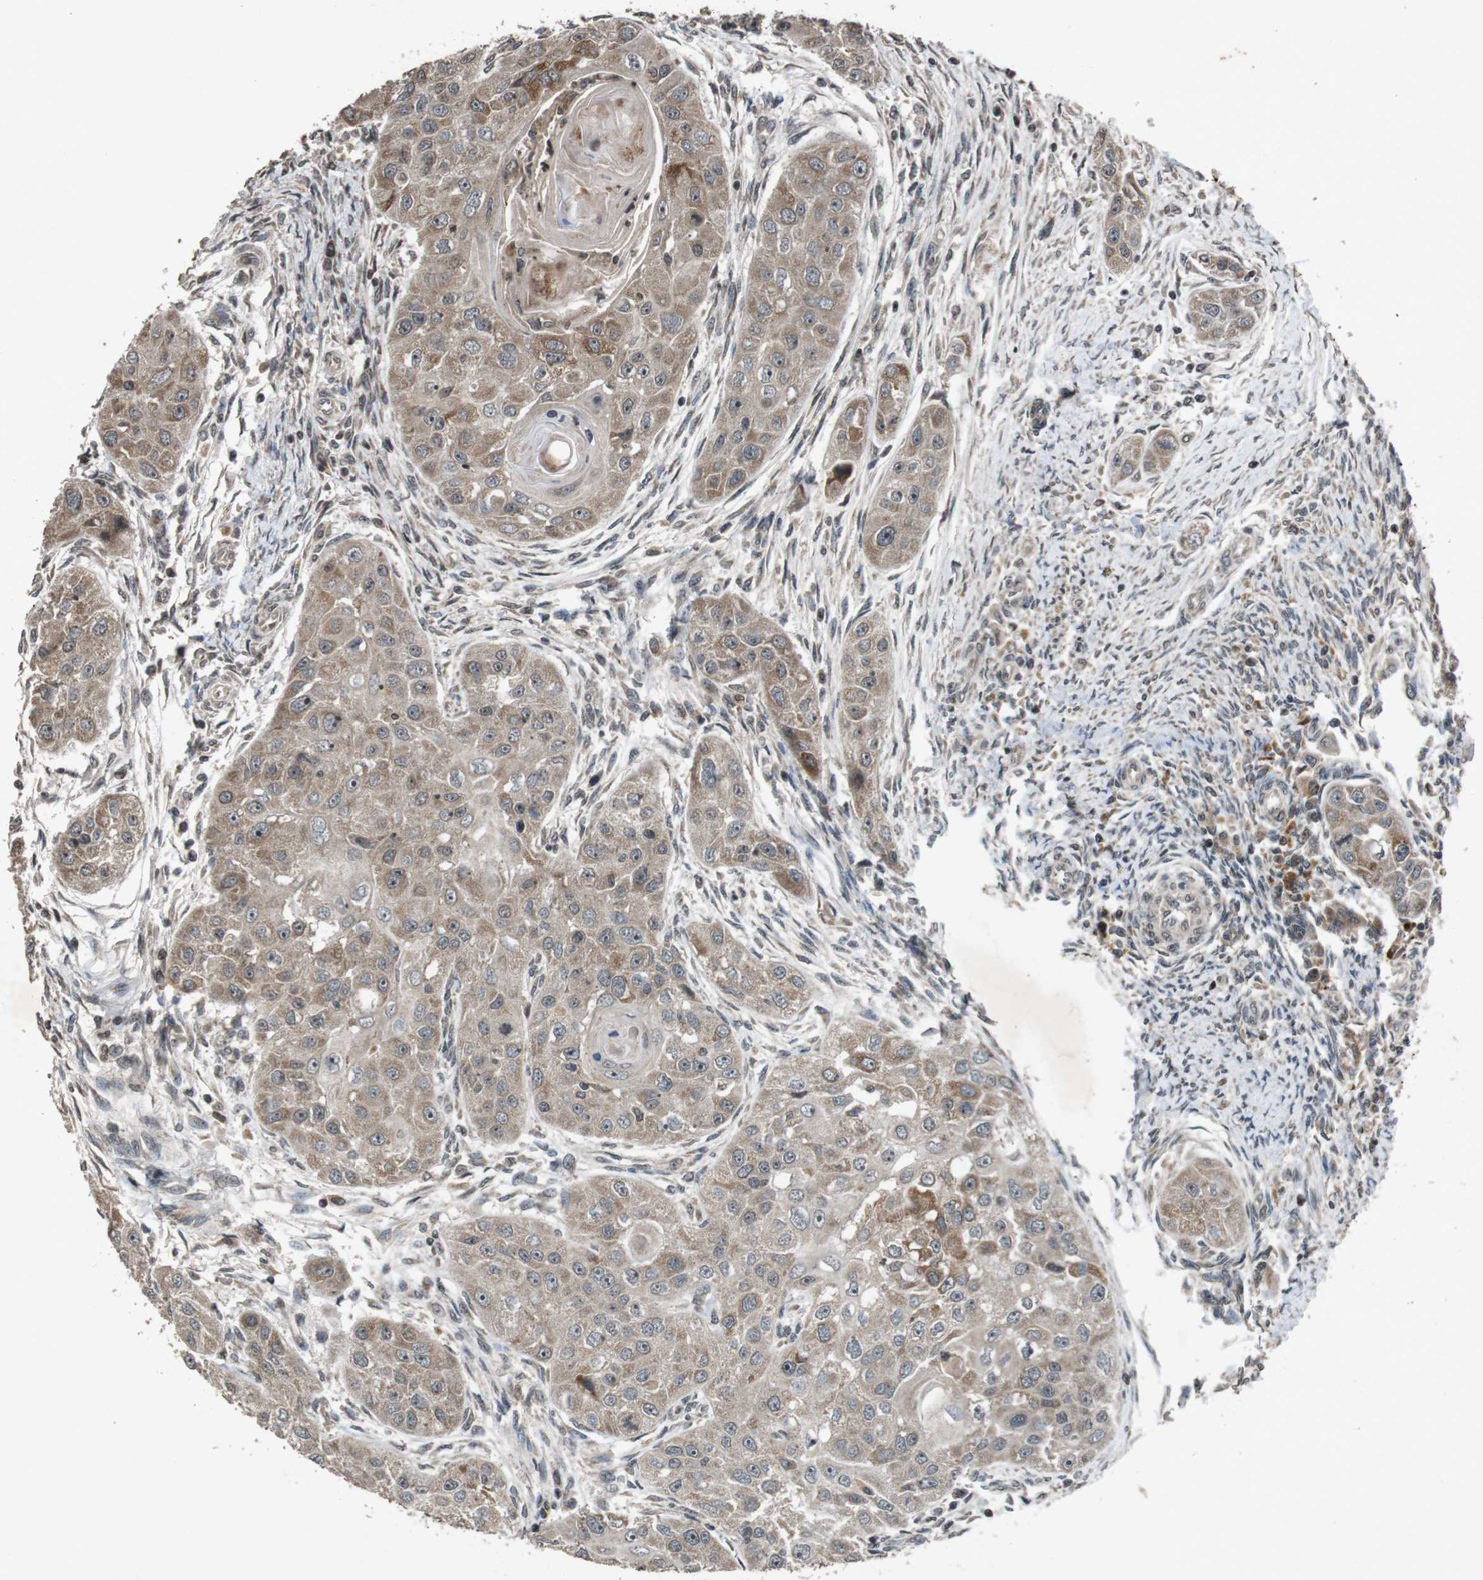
{"staining": {"intensity": "moderate", "quantity": "25%-75%", "location": "cytoplasmic/membranous,nuclear"}, "tissue": "head and neck cancer", "cell_type": "Tumor cells", "image_type": "cancer", "snomed": [{"axis": "morphology", "description": "Normal tissue, NOS"}, {"axis": "morphology", "description": "Squamous cell carcinoma, NOS"}, {"axis": "topography", "description": "Skeletal muscle"}, {"axis": "topography", "description": "Head-Neck"}], "caption": "Immunohistochemistry (IHC) micrograph of head and neck cancer stained for a protein (brown), which reveals medium levels of moderate cytoplasmic/membranous and nuclear positivity in about 25%-75% of tumor cells.", "gene": "SORL1", "patient": {"sex": "male", "age": 51}}